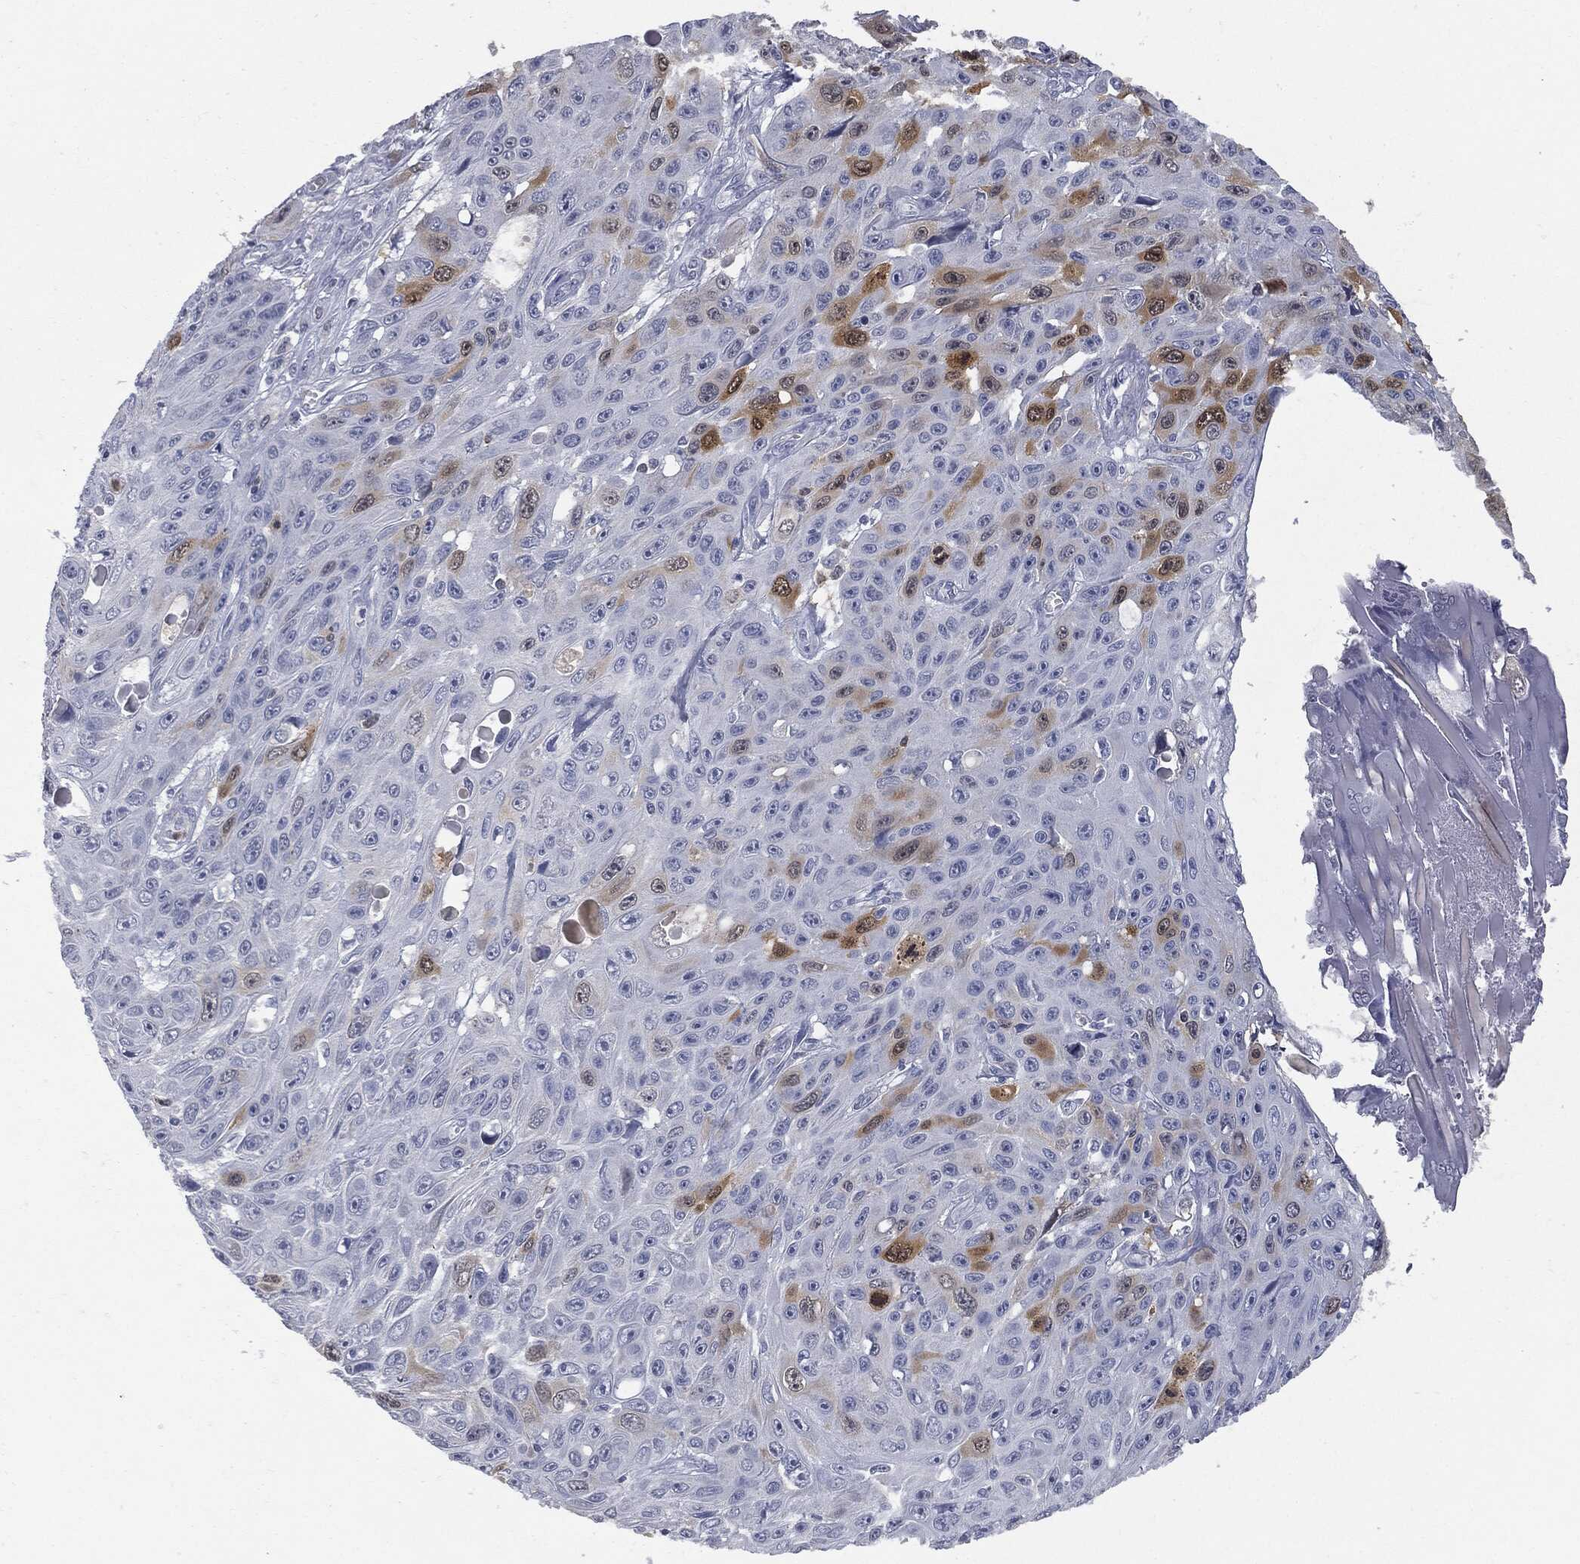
{"staining": {"intensity": "strong", "quantity": "<25%", "location": "cytoplasmic/membranous"}, "tissue": "skin cancer", "cell_type": "Tumor cells", "image_type": "cancer", "snomed": [{"axis": "morphology", "description": "Squamous cell carcinoma, NOS"}, {"axis": "topography", "description": "Skin"}], "caption": "Skin cancer tissue shows strong cytoplasmic/membranous positivity in approximately <25% of tumor cells, visualized by immunohistochemistry.", "gene": "UBE2C", "patient": {"sex": "male", "age": 82}}